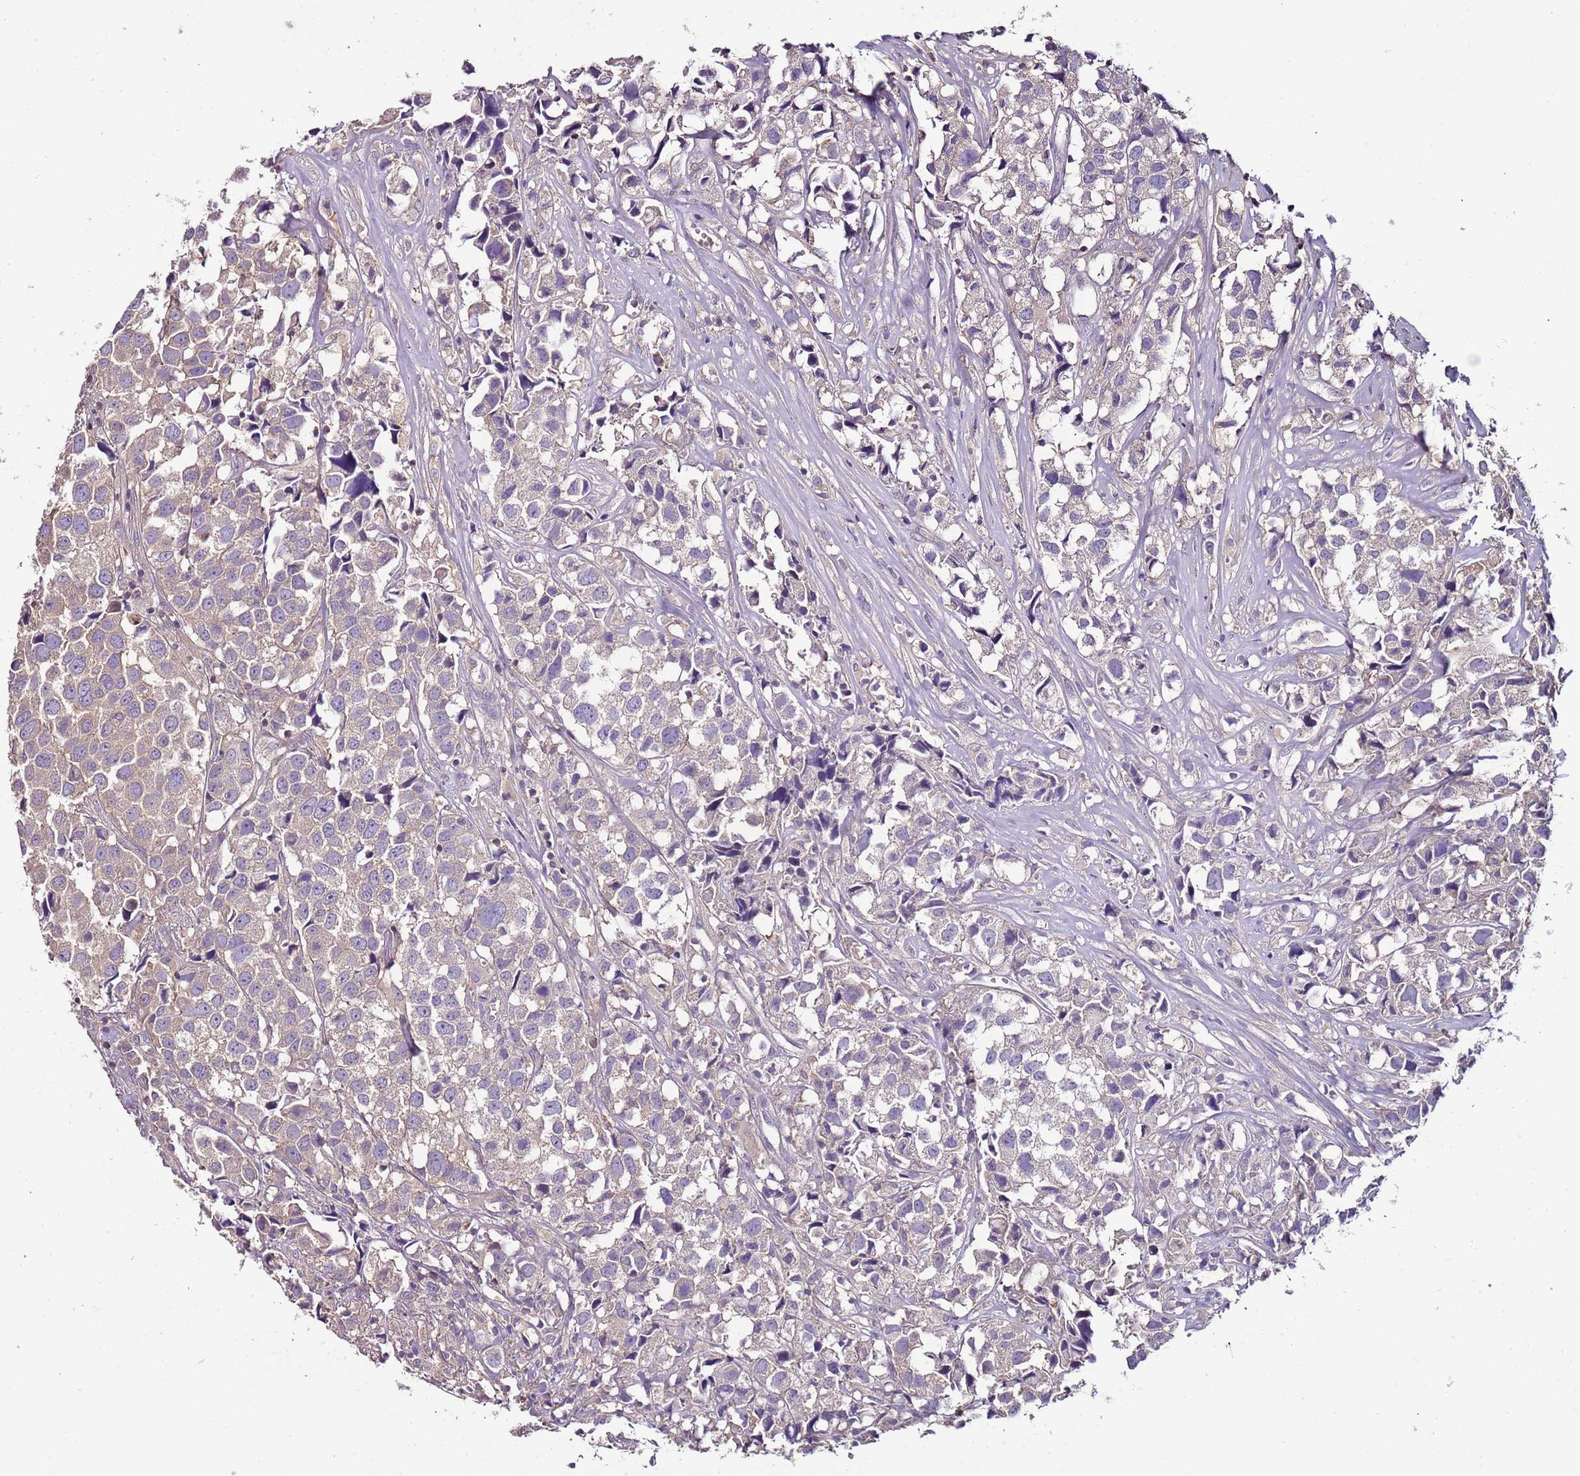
{"staining": {"intensity": "weak", "quantity": "<25%", "location": "cytoplasmic/membranous"}, "tissue": "urothelial cancer", "cell_type": "Tumor cells", "image_type": "cancer", "snomed": [{"axis": "morphology", "description": "Urothelial carcinoma, High grade"}, {"axis": "topography", "description": "Urinary bladder"}], "caption": "Tumor cells show no significant protein positivity in high-grade urothelial carcinoma.", "gene": "IGIP", "patient": {"sex": "female", "age": 75}}